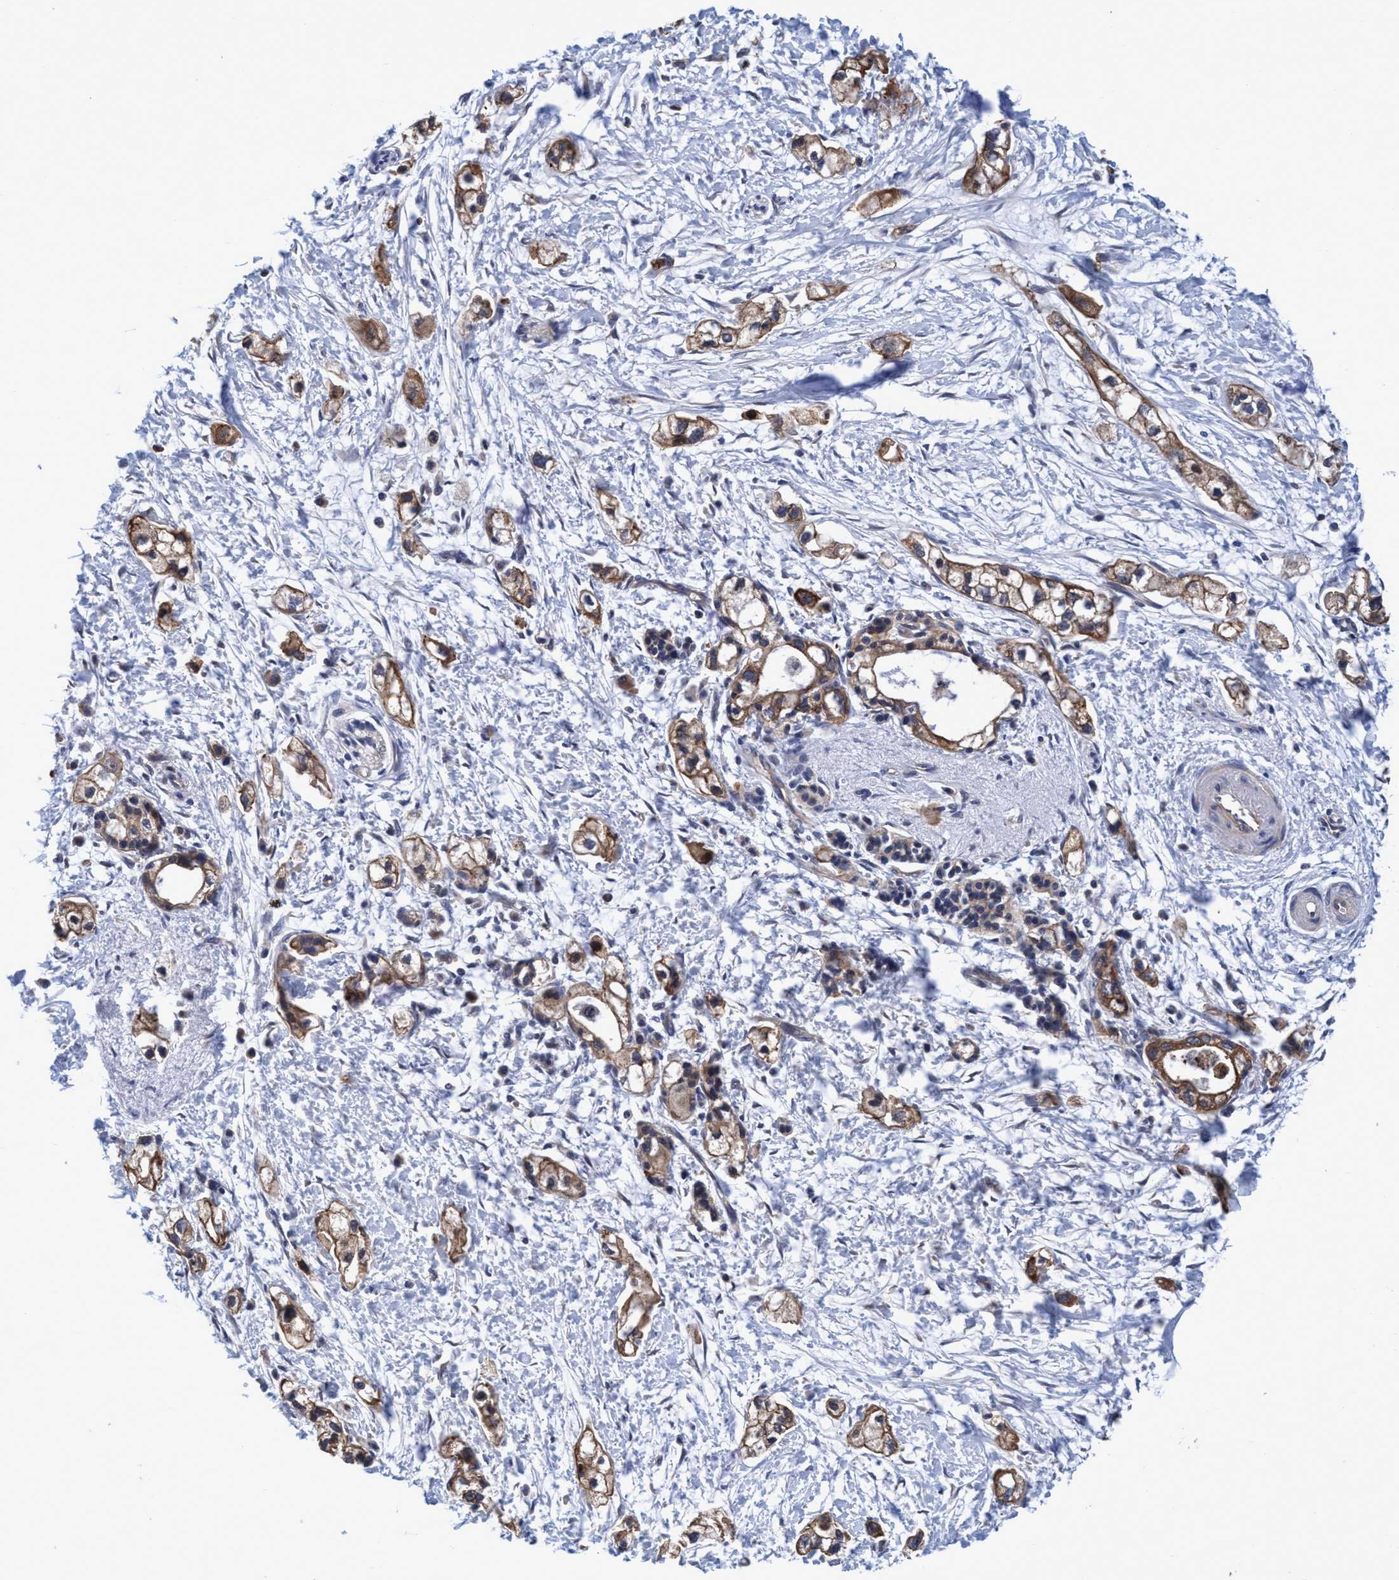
{"staining": {"intensity": "moderate", "quantity": ">75%", "location": "cytoplasmic/membranous"}, "tissue": "pancreatic cancer", "cell_type": "Tumor cells", "image_type": "cancer", "snomed": [{"axis": "morphology", "description": "Adenocarcinoma, NOS"}, {"axis": "topography", "description": "Pancreas"}], "caption": "A micrograph showing moderate cytoplasmic/membranous positivity in about >75% of tumor cells in pancreatic cancer (adenocarcinoma), as visualized by brown immunohistochemical staining.", "gene": "CALCOCO2", "patient": {"sex": "male", "age": 74}}